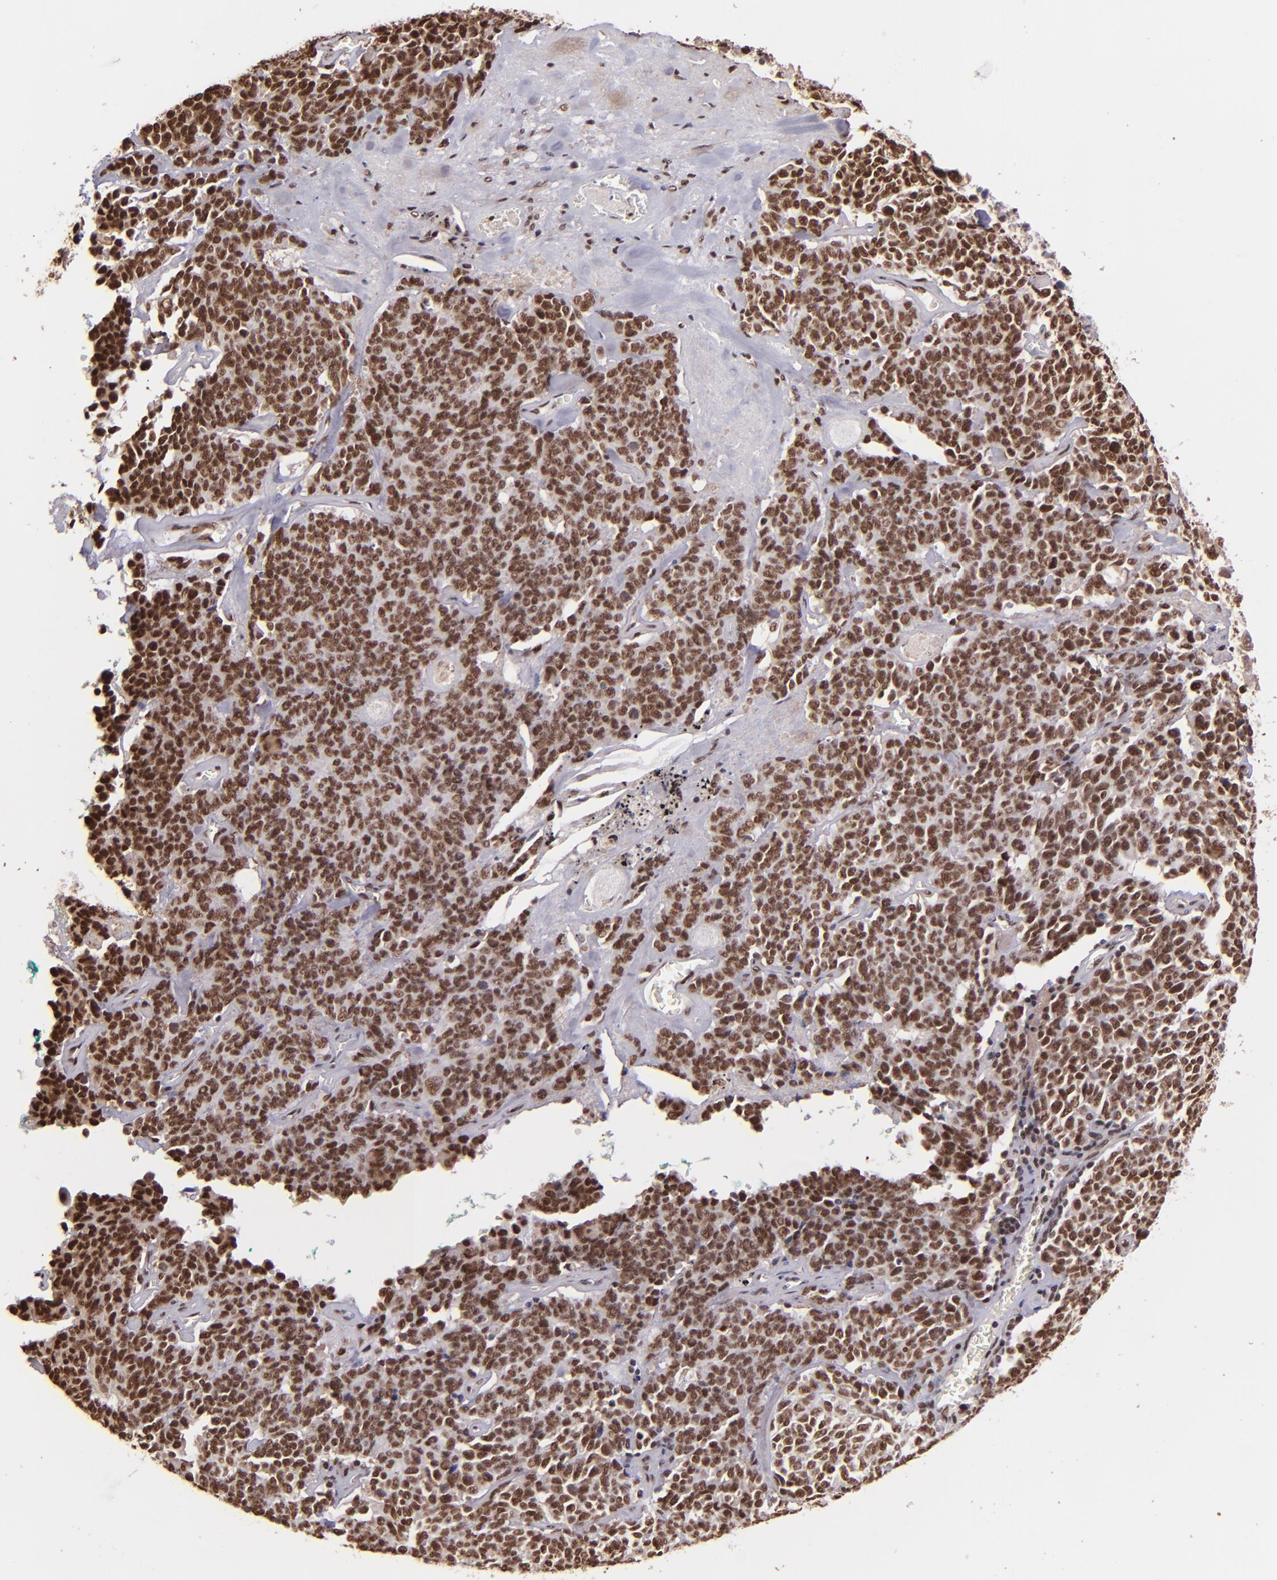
{"staining": {"intensity": "strong", "quantity": ">75%", "location": "cytoplasmic/membranous,nuclear"}, "tissue": "lung cancer", "cell_type": "Tumor cells", "image_type": "cancer", "snomed": [{"axis": "morphology", "description": "Neoplasm, malignant, NOS"}, {"axis": "topography", "description": "Lung"}], "caption": "The immunohistochemical stain shows strong cytoplasmic/membranous and nuclear staining in tumor cells of lung neoplasm (malignant) tissue.", "gene": "PQBP1", "patient": {"sex": "female", "age": 58}}